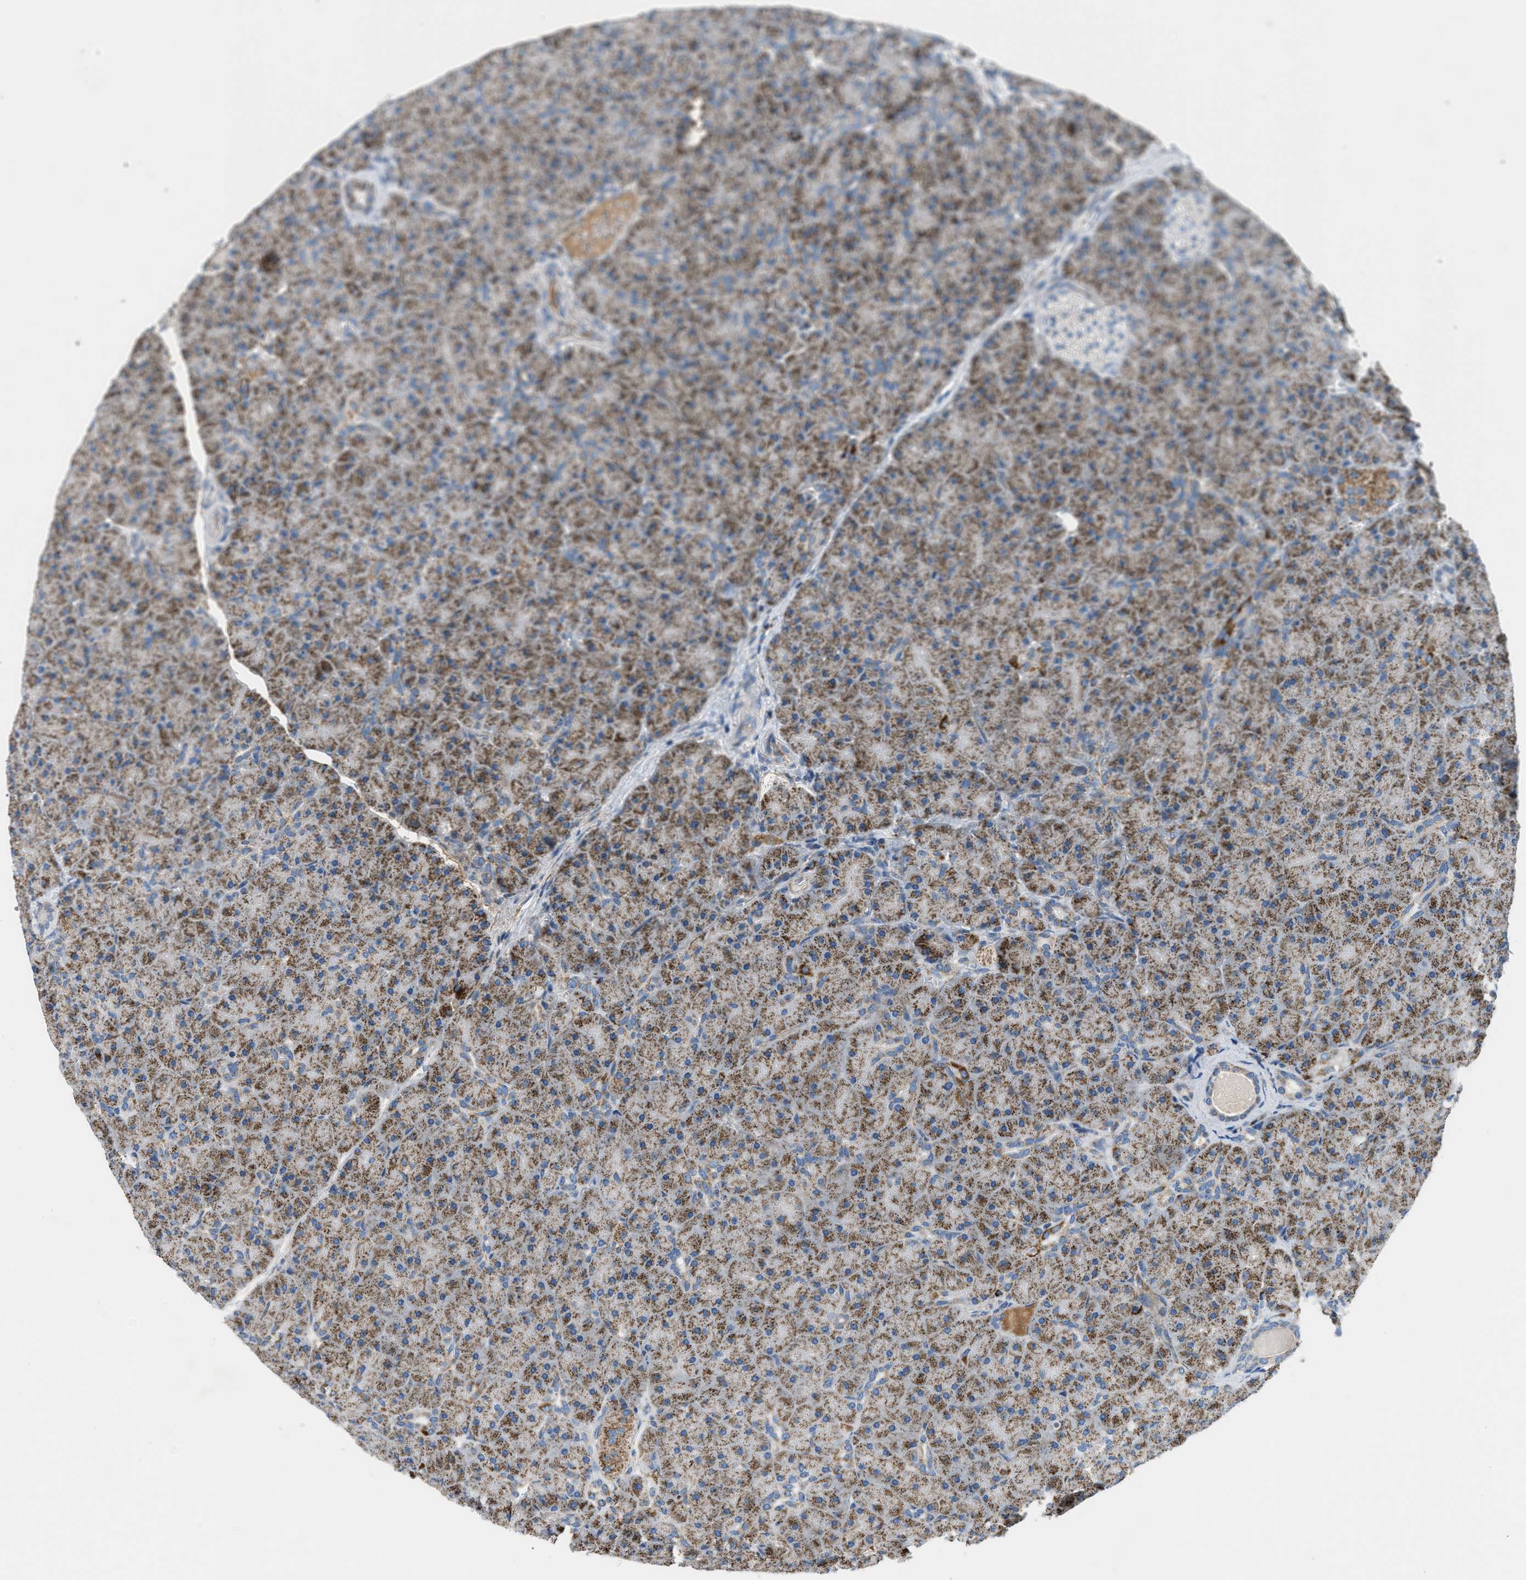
{"staining": {"intensity": "moderate", "quantity": ">75%", "location": "cytoplasmic/membranous"}, "tissue": "pancreas", "cell_type": "Exocrine glandular cells", "image_type": "normal", "snomed": [{"axis": "morphology", "description": "Normal tissue, NOS"}, {"axis": "topography", "description": "Pancreas"}], "caption": "Immunohistochemical staining of benign pancreas exhibits >75% levels of moderate cytoplasmic/membranous protein positivity in approximately >75% of exocrine glandular cells.", "gene": "ACADVL", "patient": {"sex": "male", "age": 66}}